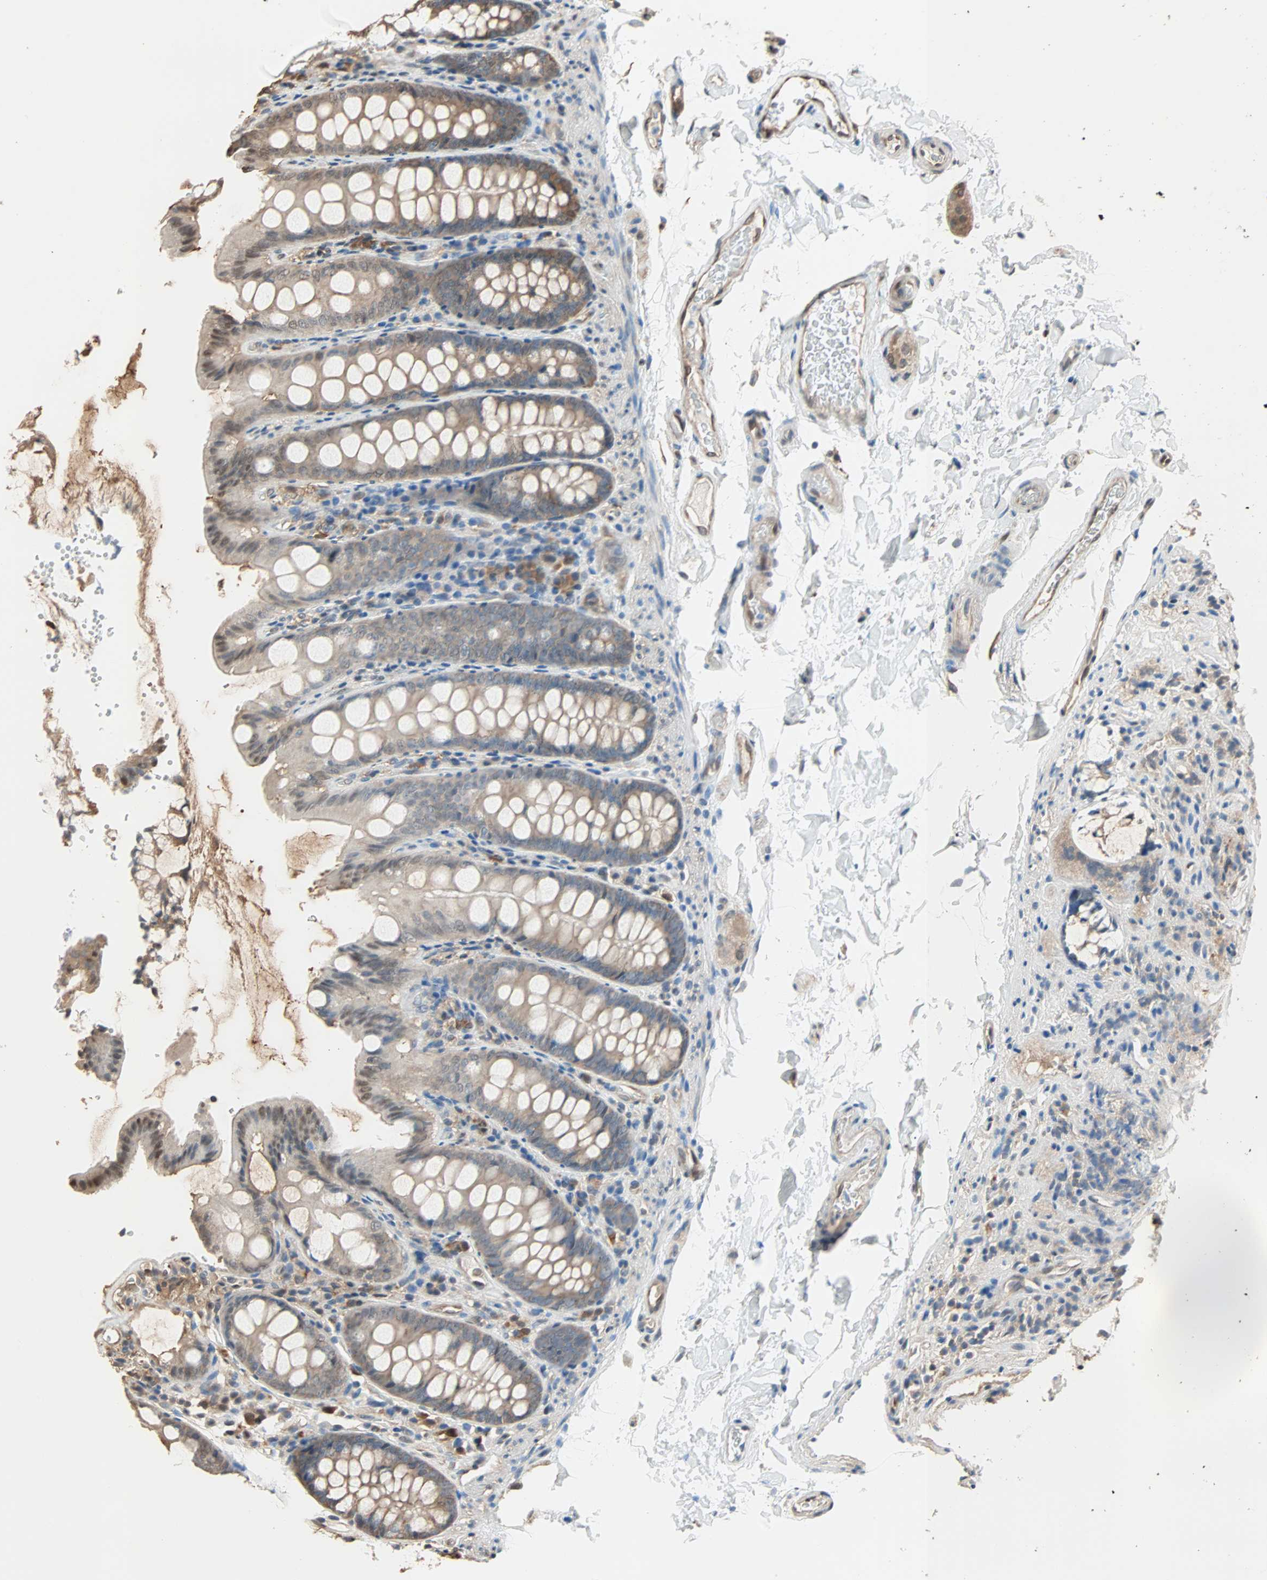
{"staining": {"intensity": "moderate", "quantity": ">75%", "location": "cytoplasmic/membranous"}, "tissue": "colon", "cell_type": "Endothelial cells", "image_type": "normal", "snomed": [{"axis": "morphology", "description": "Normal tissue, NOS"}, {"axis": "topography", "description": "Colon"}], "caption": "Immunohistochemical staining of normal human colon exhibits >75% levels of moderate cytoplasmic/membranous protein staining in approximately >75% of endothelial cells. Using DAB (brown) and hematoxylin (blue) stains, captured at high magnification using brightfield microscopy.", "gene": "PRDX1", "patient": {"sex": "female", "age": 61}}